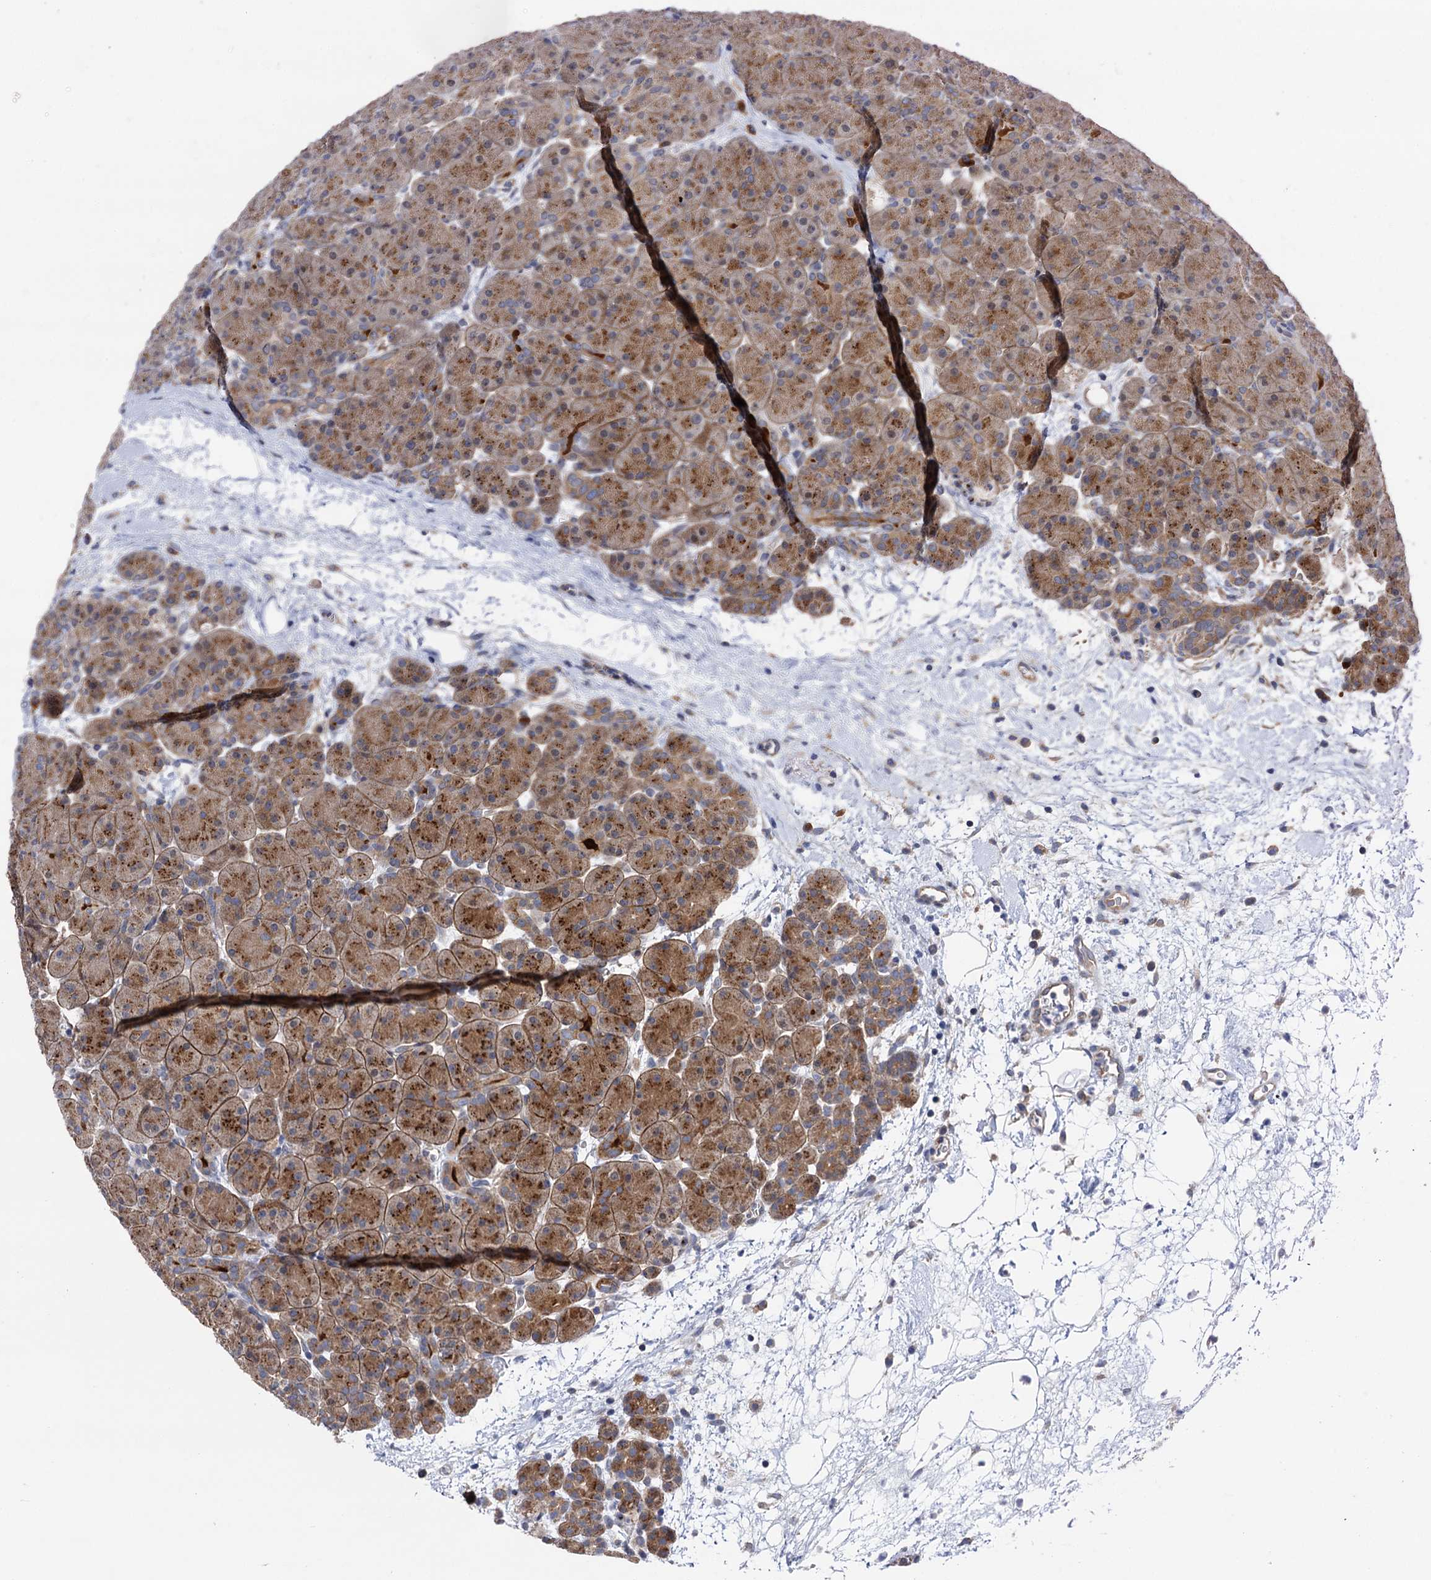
{"staining": {"intensity": "moderate", "quantity": ">75%", "location": "cytoplasmic/membranous"}, "tissue": "pancreas", "cell_type": "Exocrine glandular cells", "image_type": "normal", "snomed": [{"axis": "morphology", "description": "Normal tissue, NOS"}, {"axis": "topography", "description": "Pancreas"}], "caption": "Pancreas stained with DAB (3,3'-diaminobenzidine) IHC reveals medium levels of moderate cytoplasmic/membranous expression in about >75% of exocrine glandular cells.", "gene": "ZNRD2", "patient": {"sex": "male", "age": 66}}